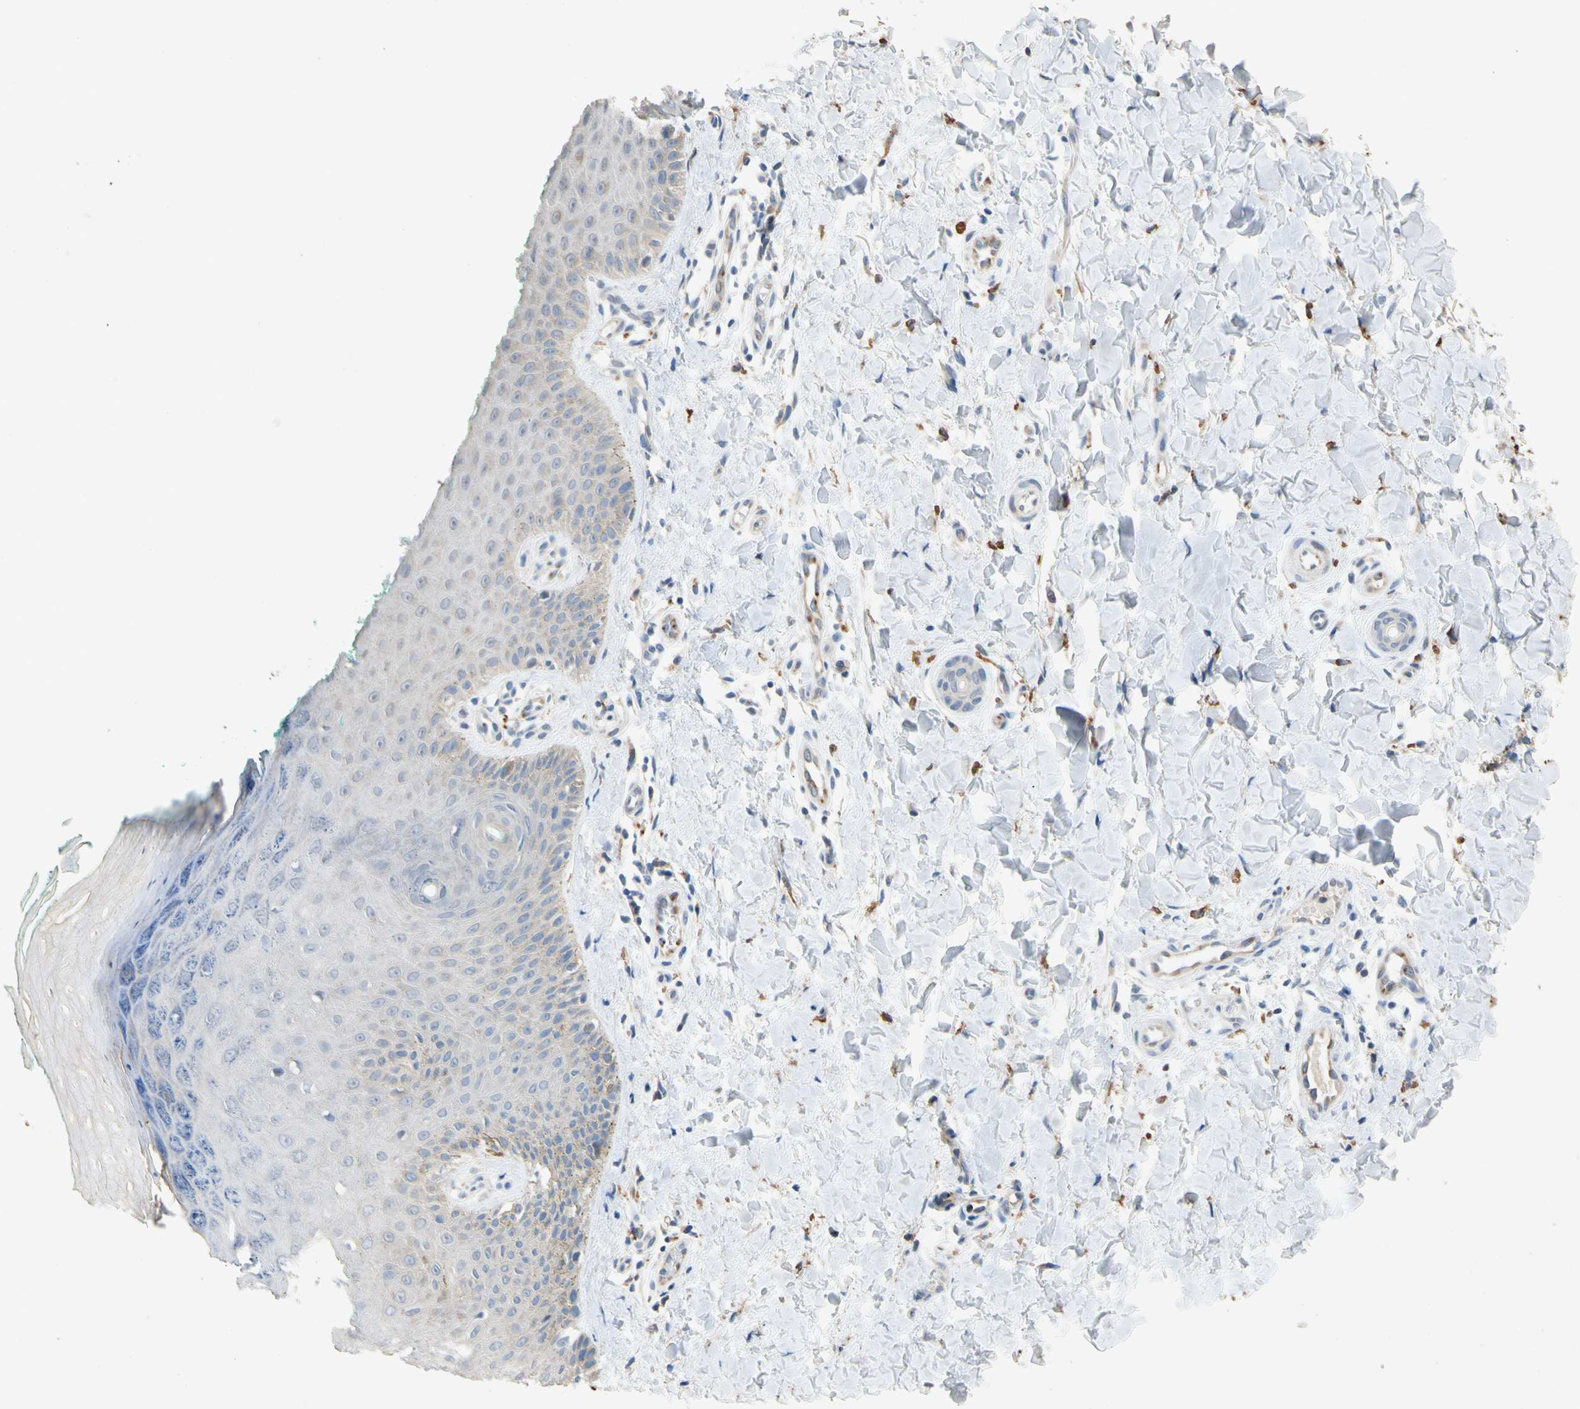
{"staining": {"intensity": "weak", "quantity": "25%-75%", "location": "cytoplasmic/membranous"}, "tissue": "skin", "cell_type": "Fibroblasts", "image_type": "normal", "snomed": [{"axis": "morphology", "description": "Normal tissue, NOS"}, {"axis": "topography", "description": "Skin"}], "caption": "Weak cytoplasmic/membranous expression for a protein is present in about 25%-75% of fibroblasts of normal skin using IHC.", "gene": "GASK1B", "patient": {"sex": "male", "age": 26}}